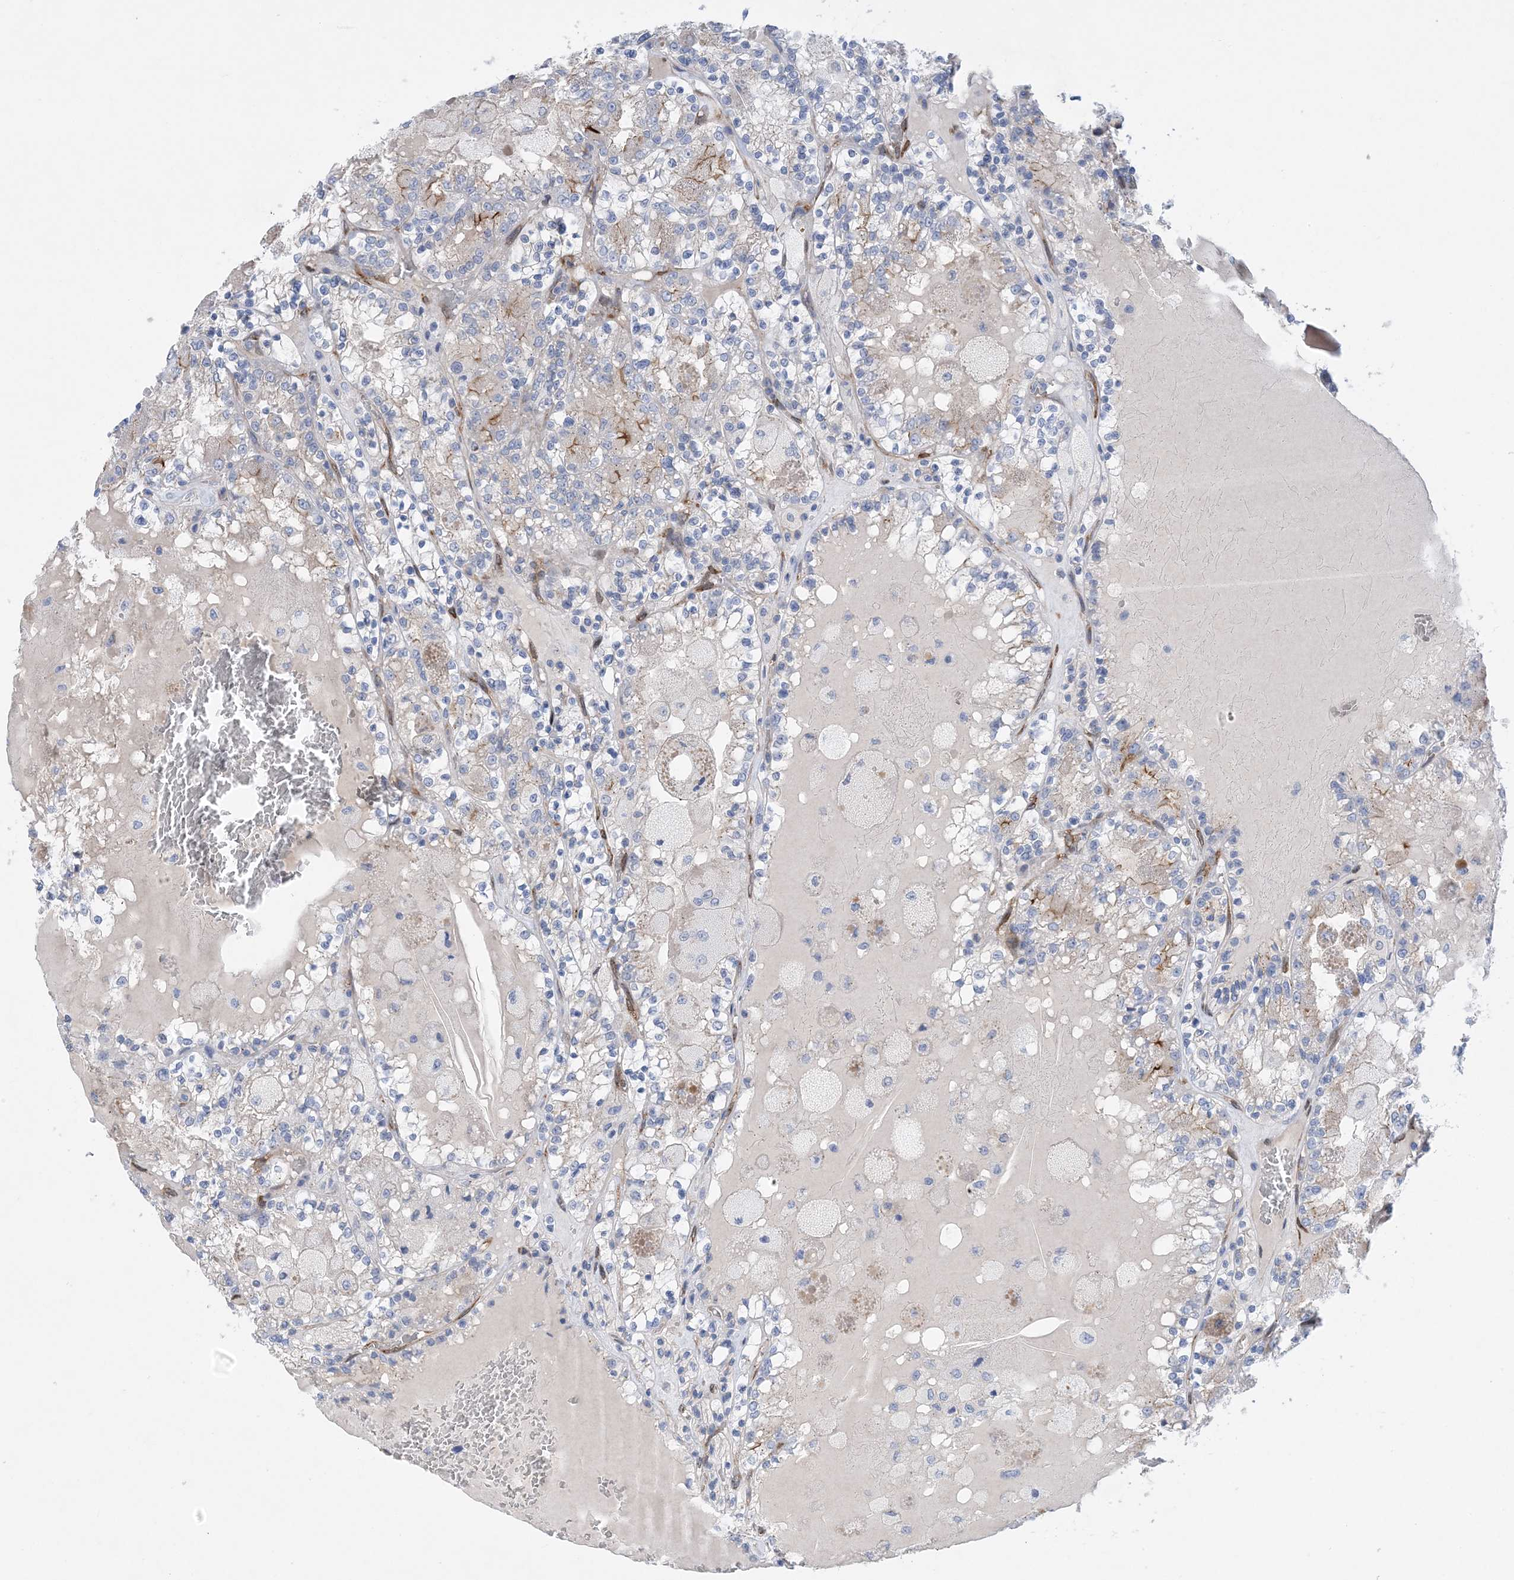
{"staining": {"intensity": "negative", "quantity": "none", "location": "none"}, "tissue": "renal cancer", "cell_type": "Tumor cells", "image_type": "cancer", "snomed": [{"axis": "morphology", "description": "Adenocarcinoma, NOS"}, {"axis": "topography", "description": "Kidney"}], "caption": "This photomicrograph is of renal cancer stained with immunohistochemistry (IHC) to label a protein in brown with the nuclei are counter-stained blue. There is no expression in tumor cells.", "gene": "RBMS3", "patient": {"sex": "female", "age": 56}}